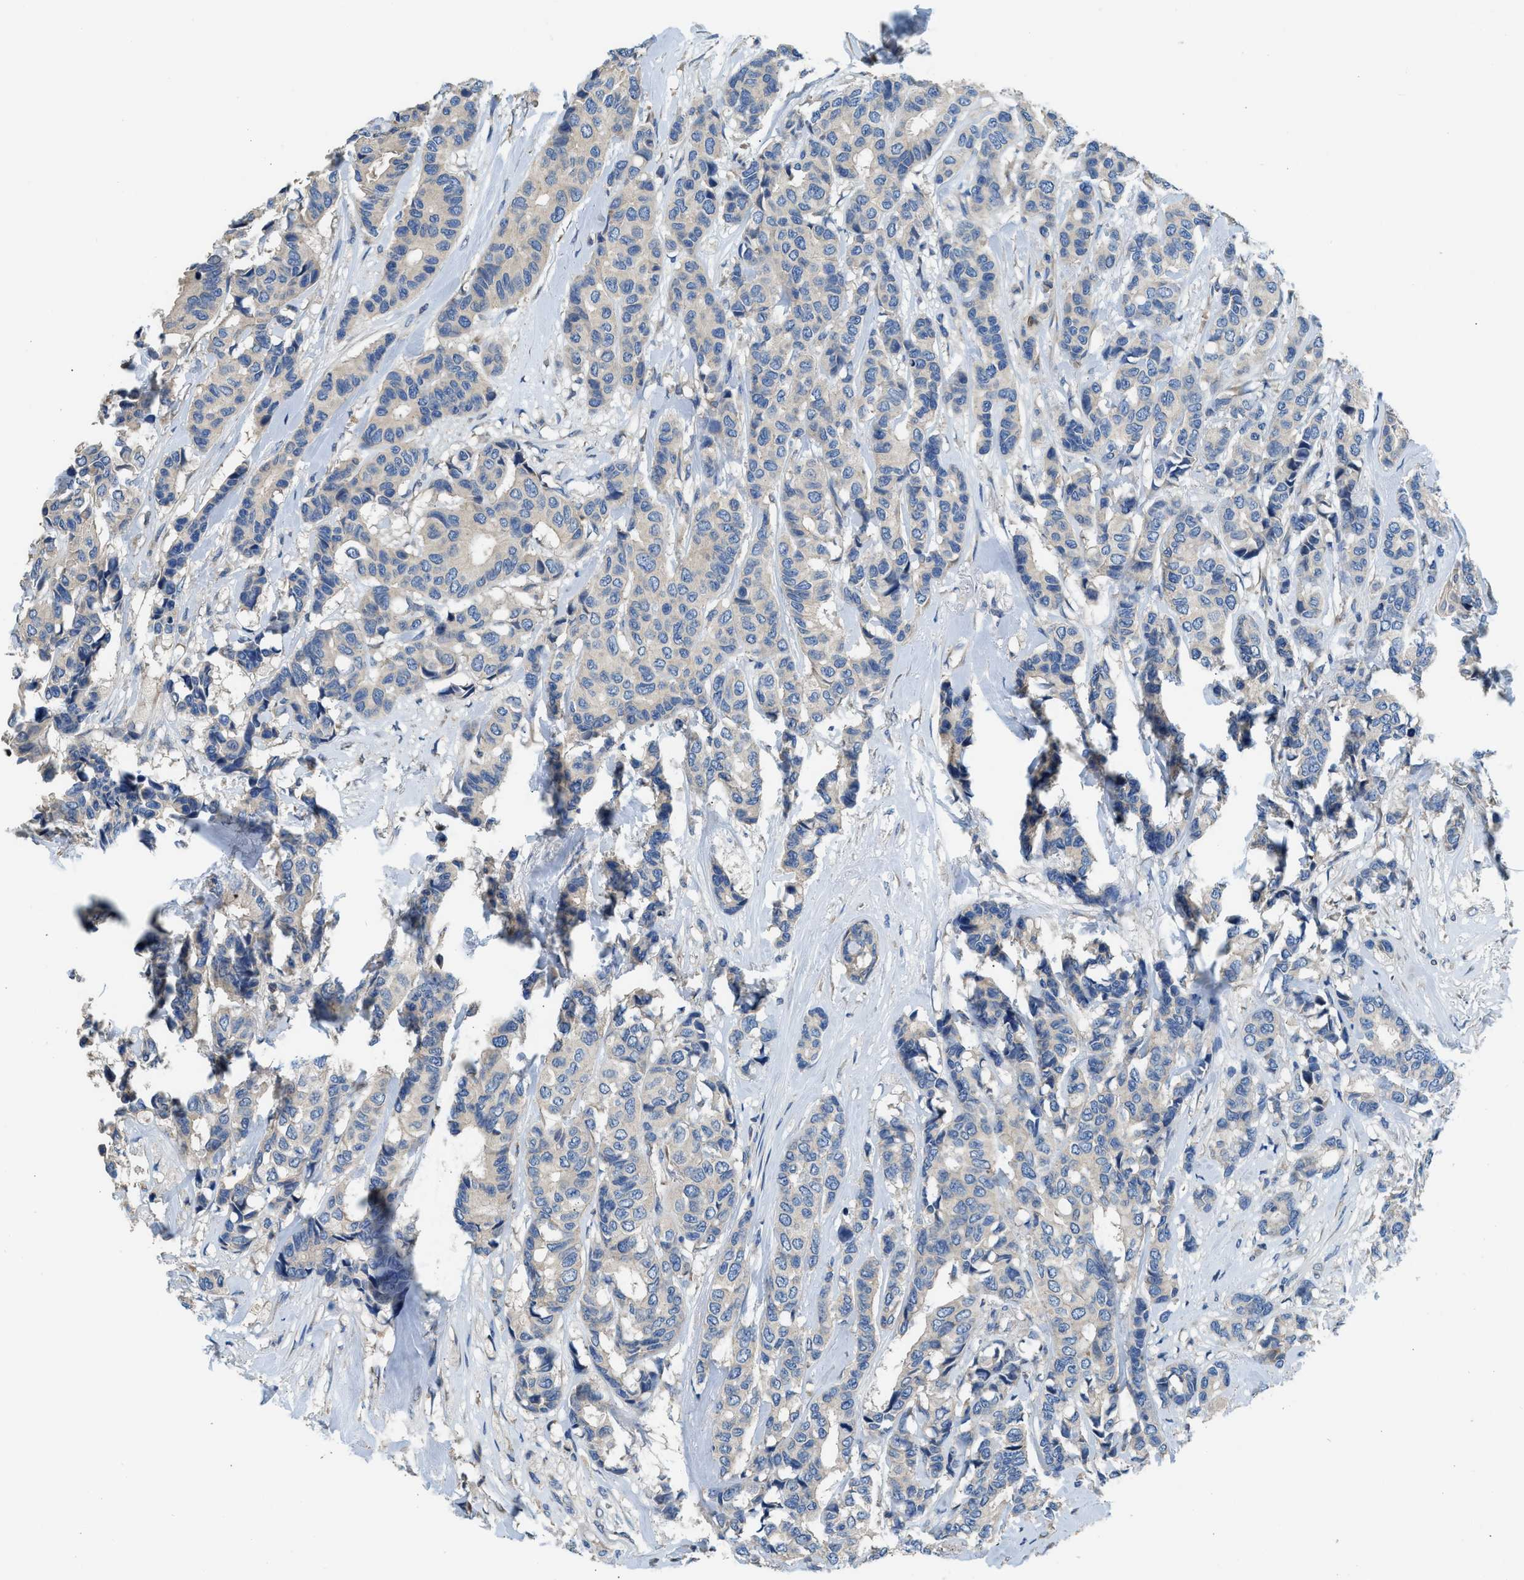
{"staining": {"intensity": "weak", "quantity": "<25%", "location": "cytoplasmic/membranous"}, "tissue": "breast cancer", "cell_type": "Tumor cells", "image_type": "cancer", "snomed": [{"axis": "morphology", "description": "Duct carcinoma"}, {"axis": "topography", "description": "Breast"}], "caption": "This is an immunohistochemistry (IHC) micrograph of intraductal carcinoma (breast). There is no staining in tumor cells.", "gene": "TOX", "patient": {"sex": "female", "age": 87}}